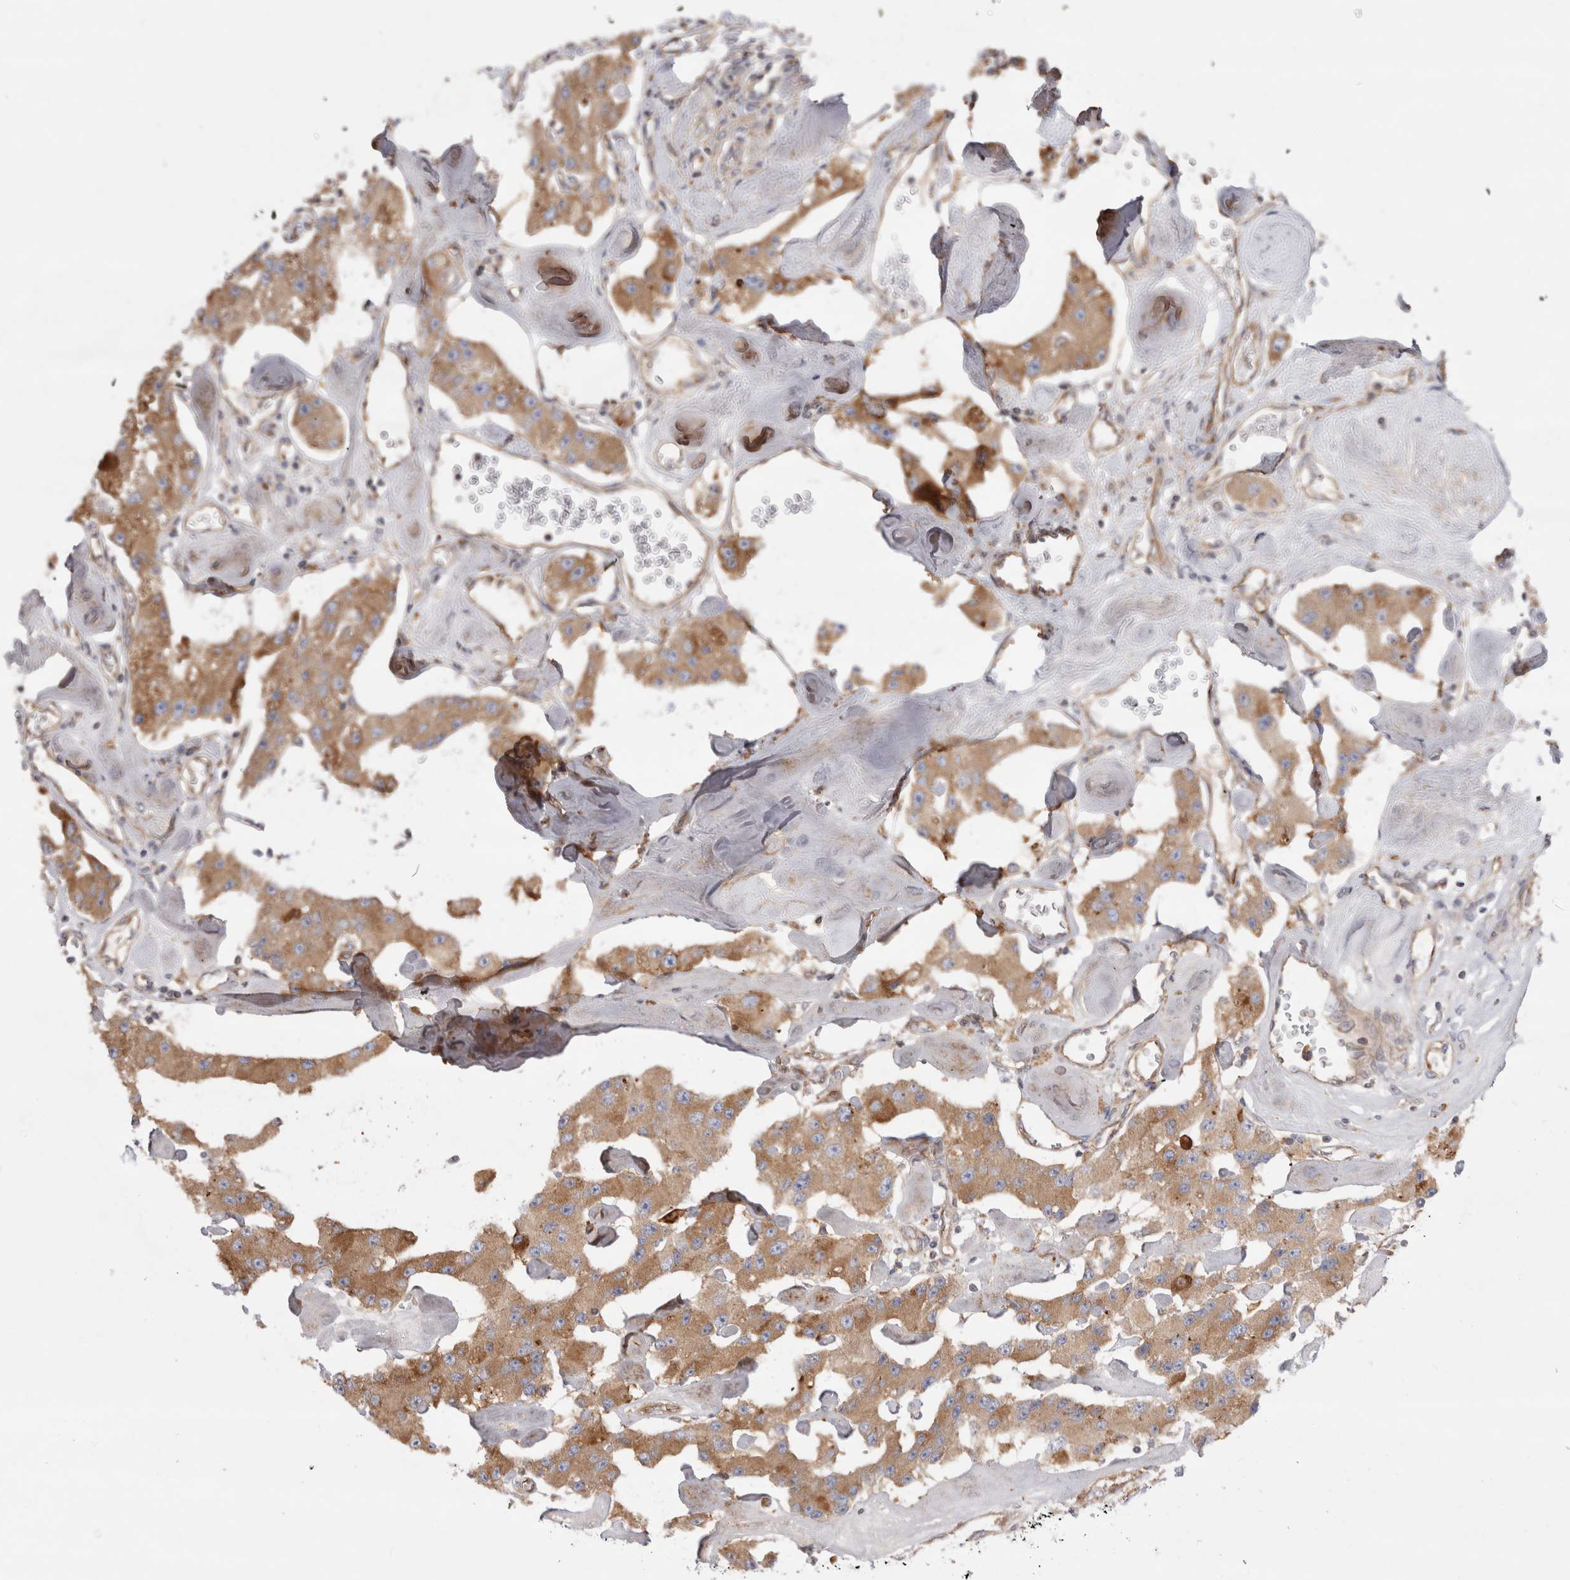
{"staining": {"intensity": "moderate", "quantity": ">75%", "location": "cytoplasmic/membranous"}, "tissue": "carcinoid", "cell_type": "Tumor cells", "image_type": "cancer", "snomed": [{"axis": "morphology", "description": "Carcinoid, malignant, NOS"}, {"axis": "topography", "description": "Pancreas"}], "caption": "Protein analysis of carcinoid (malignant) tissue displays moderate cytoplasmic/membranous positivity in about >75% of tumor cells.", "gene": "PDCD10", "patient": {"sex": "male", "age": 41}}